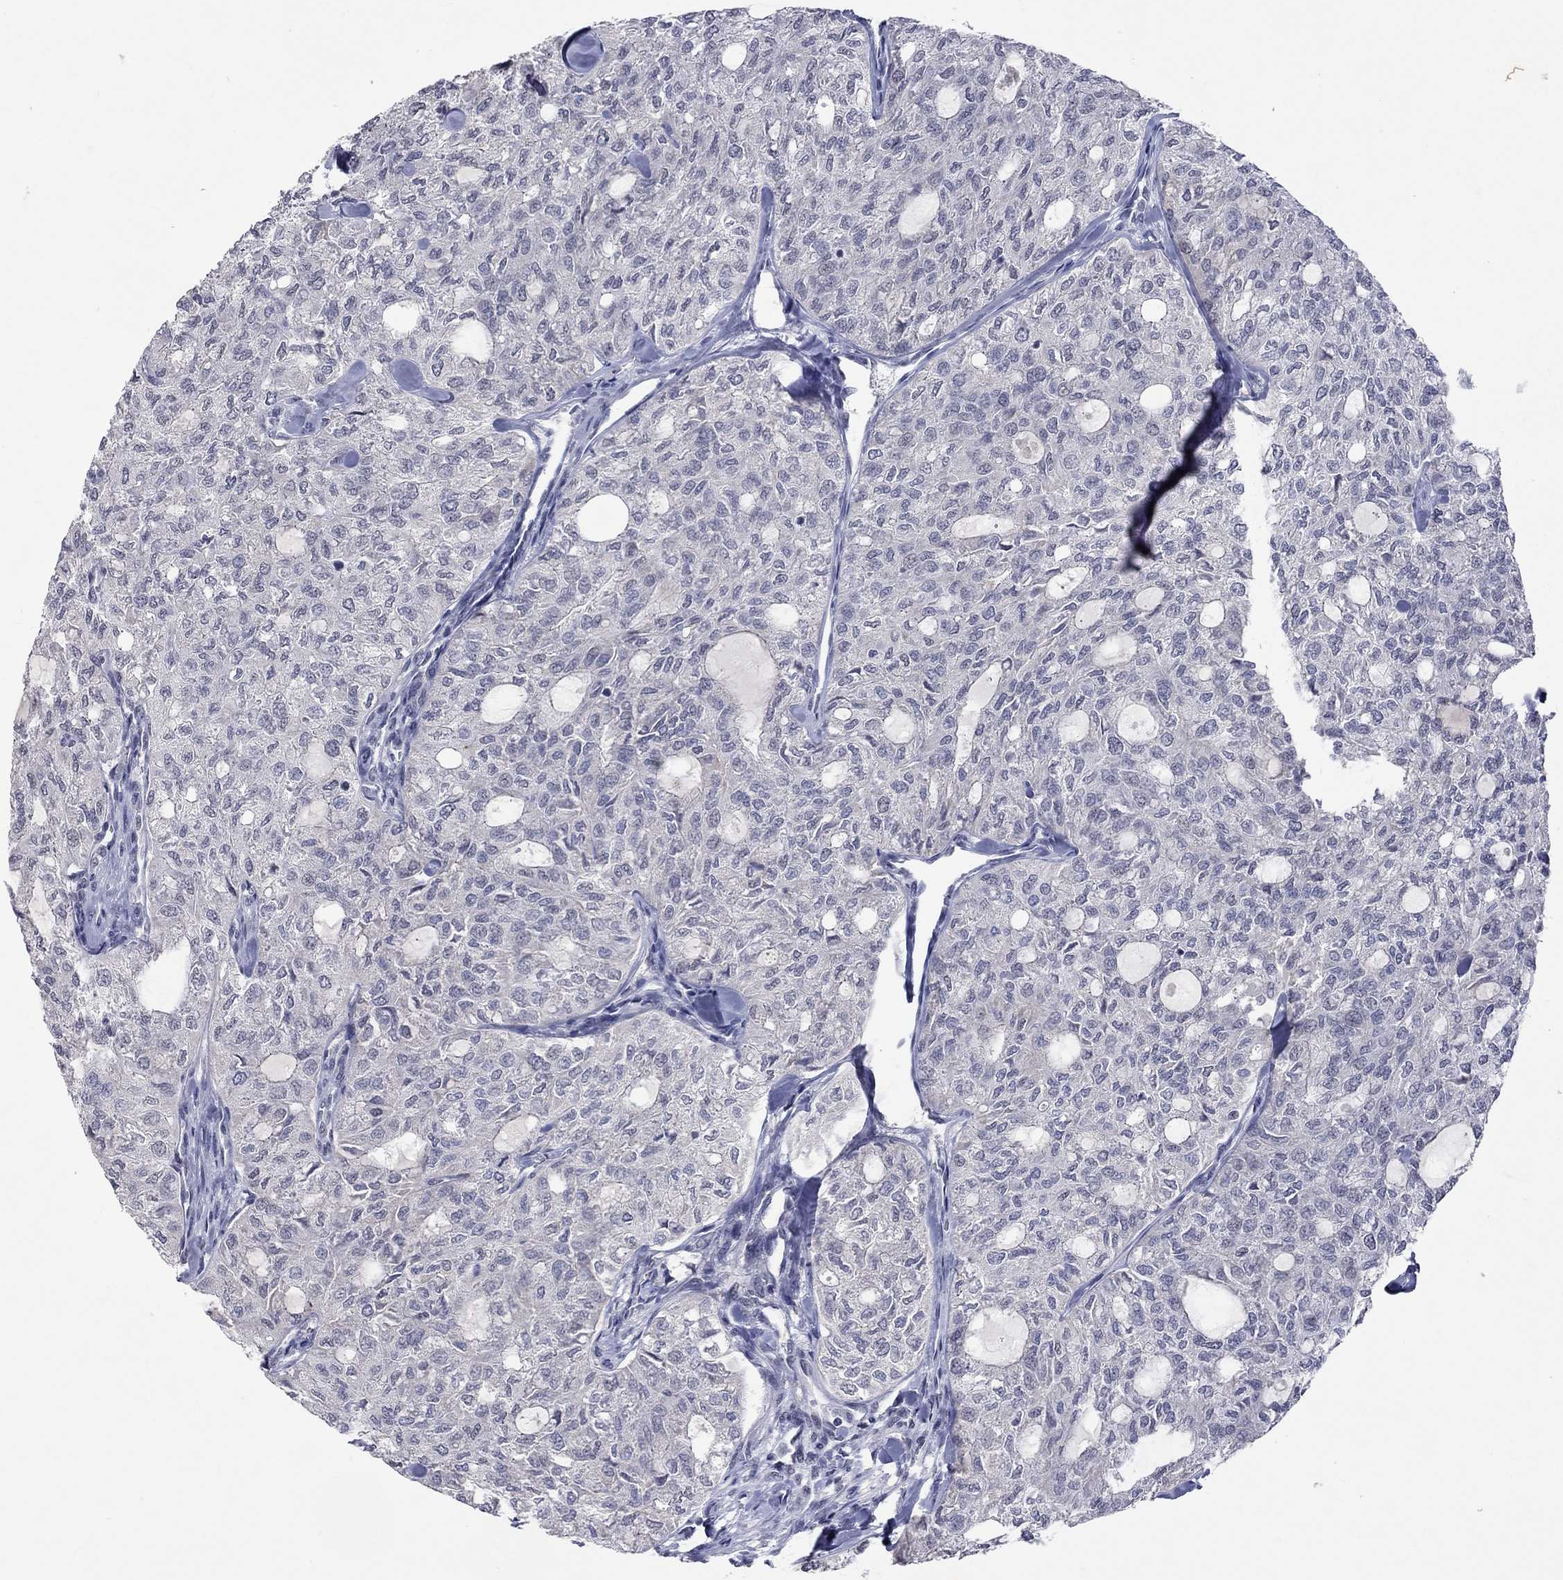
{"staining": {"intensity": "negative", "quantity": "none", "location": "none"}, "tissue": "thyroid cancer", "cell_type": "Tumor cells", "image_type": "cancer", "snomed": [{"axis": "morphology", "description": "Follicular adenoma carcinoma, NOS"}, {"axis": "topography", "description": "Thyroid gland"}], "caption": "DAB (3,3'-diaminobenzidine) immunohistochemical staining of human thyroid cancer (follicular adenoma carcinoma) reveals no significant positivity in tumor cells. (Brightfield microscopy of DAB IHC at high magnification).", "gene": "TMEM143", "patient": {"sex": "male", "age": 75}}